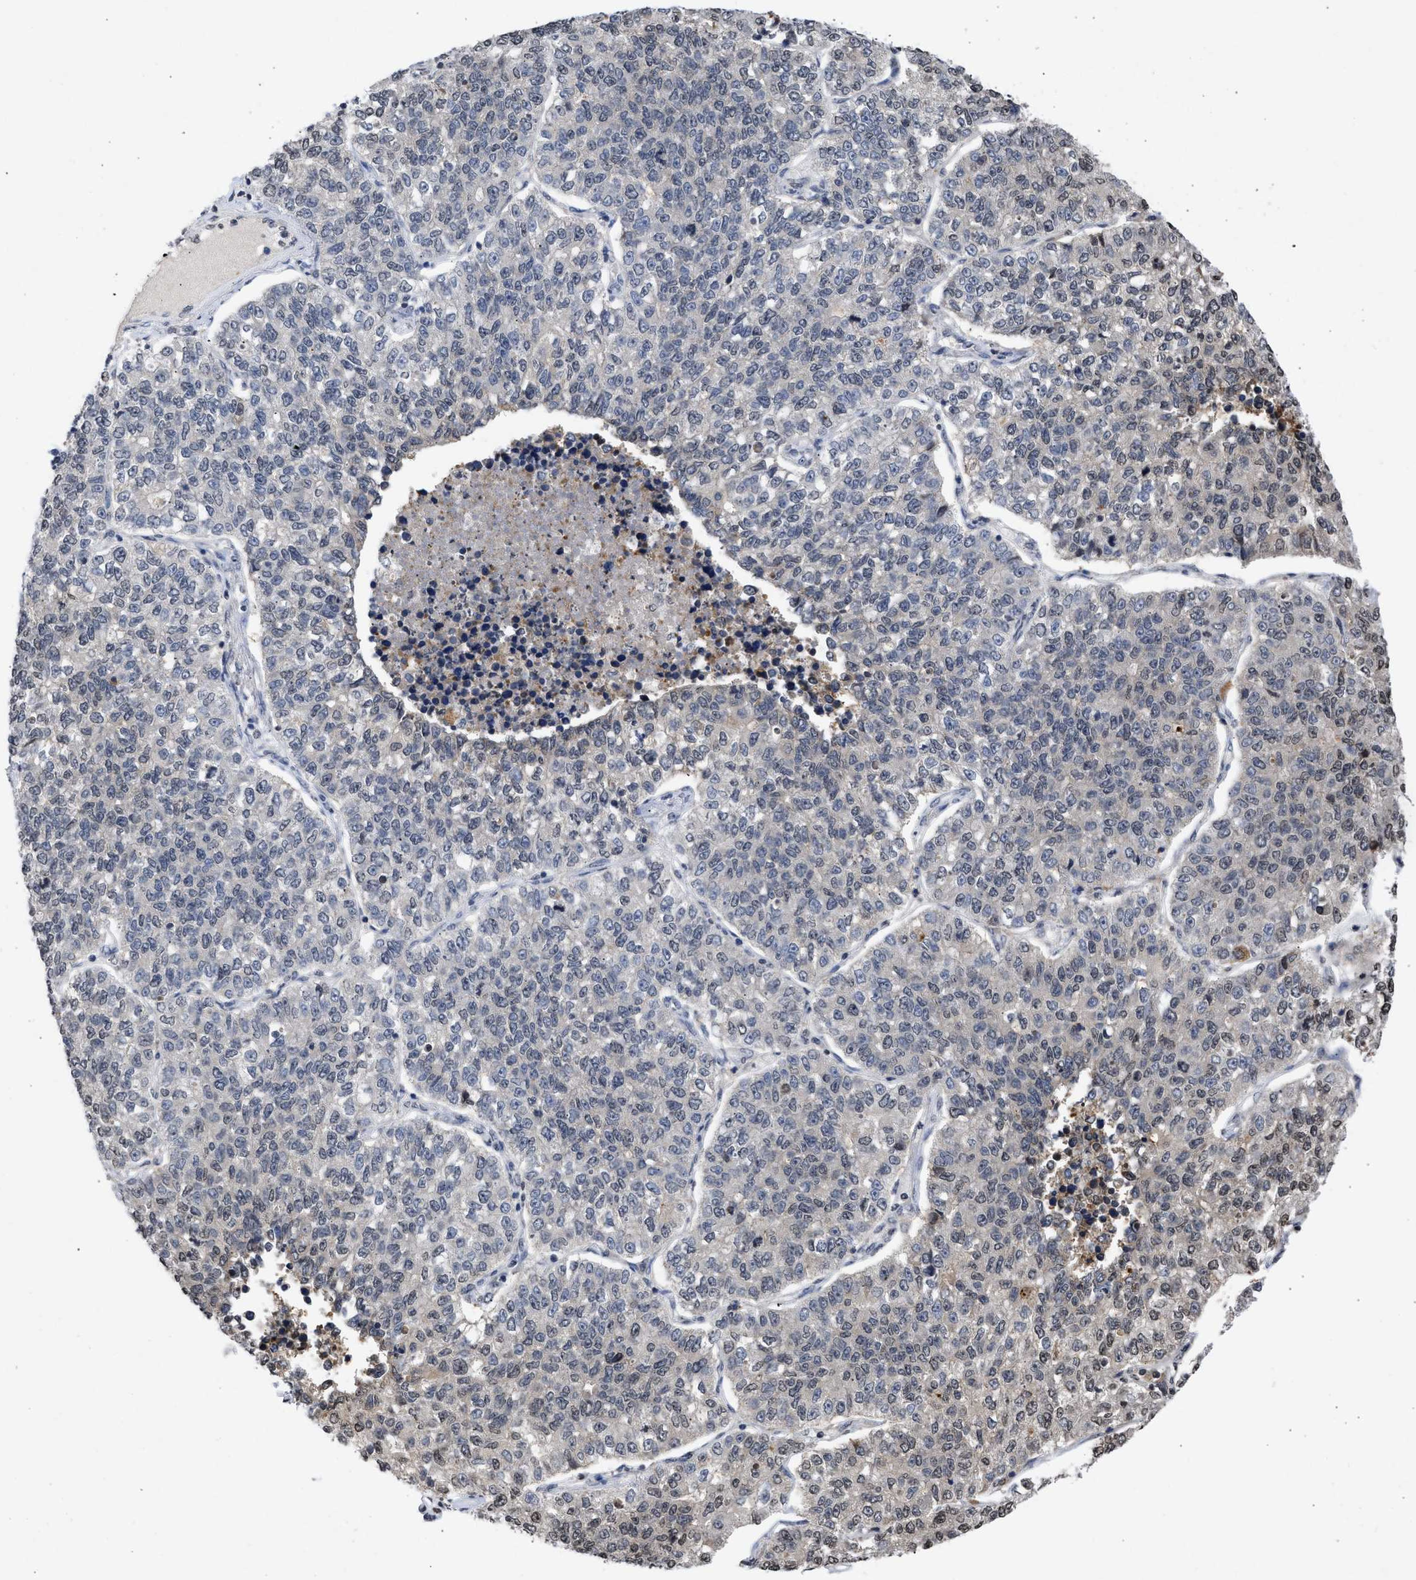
{"staining": {"intensity": "weak", "quantity": "<25%", "location": "nuclear"}, "tissue": "lung cancer", "cell_type": "Tumor cells", "image_type": "cancer", "snomed": [{"axis": "morphology", "description": "Adenocarcinoma, NOS"}, {"axis": "topography", "description": "Lung"}], "caption": "This is an immunohistochemistry (IHC) histopathology image of human lung cancer. There is no staining in tumor cells.", "gene": "NUP35", "patient": {"sex": "male", "age": 49}}